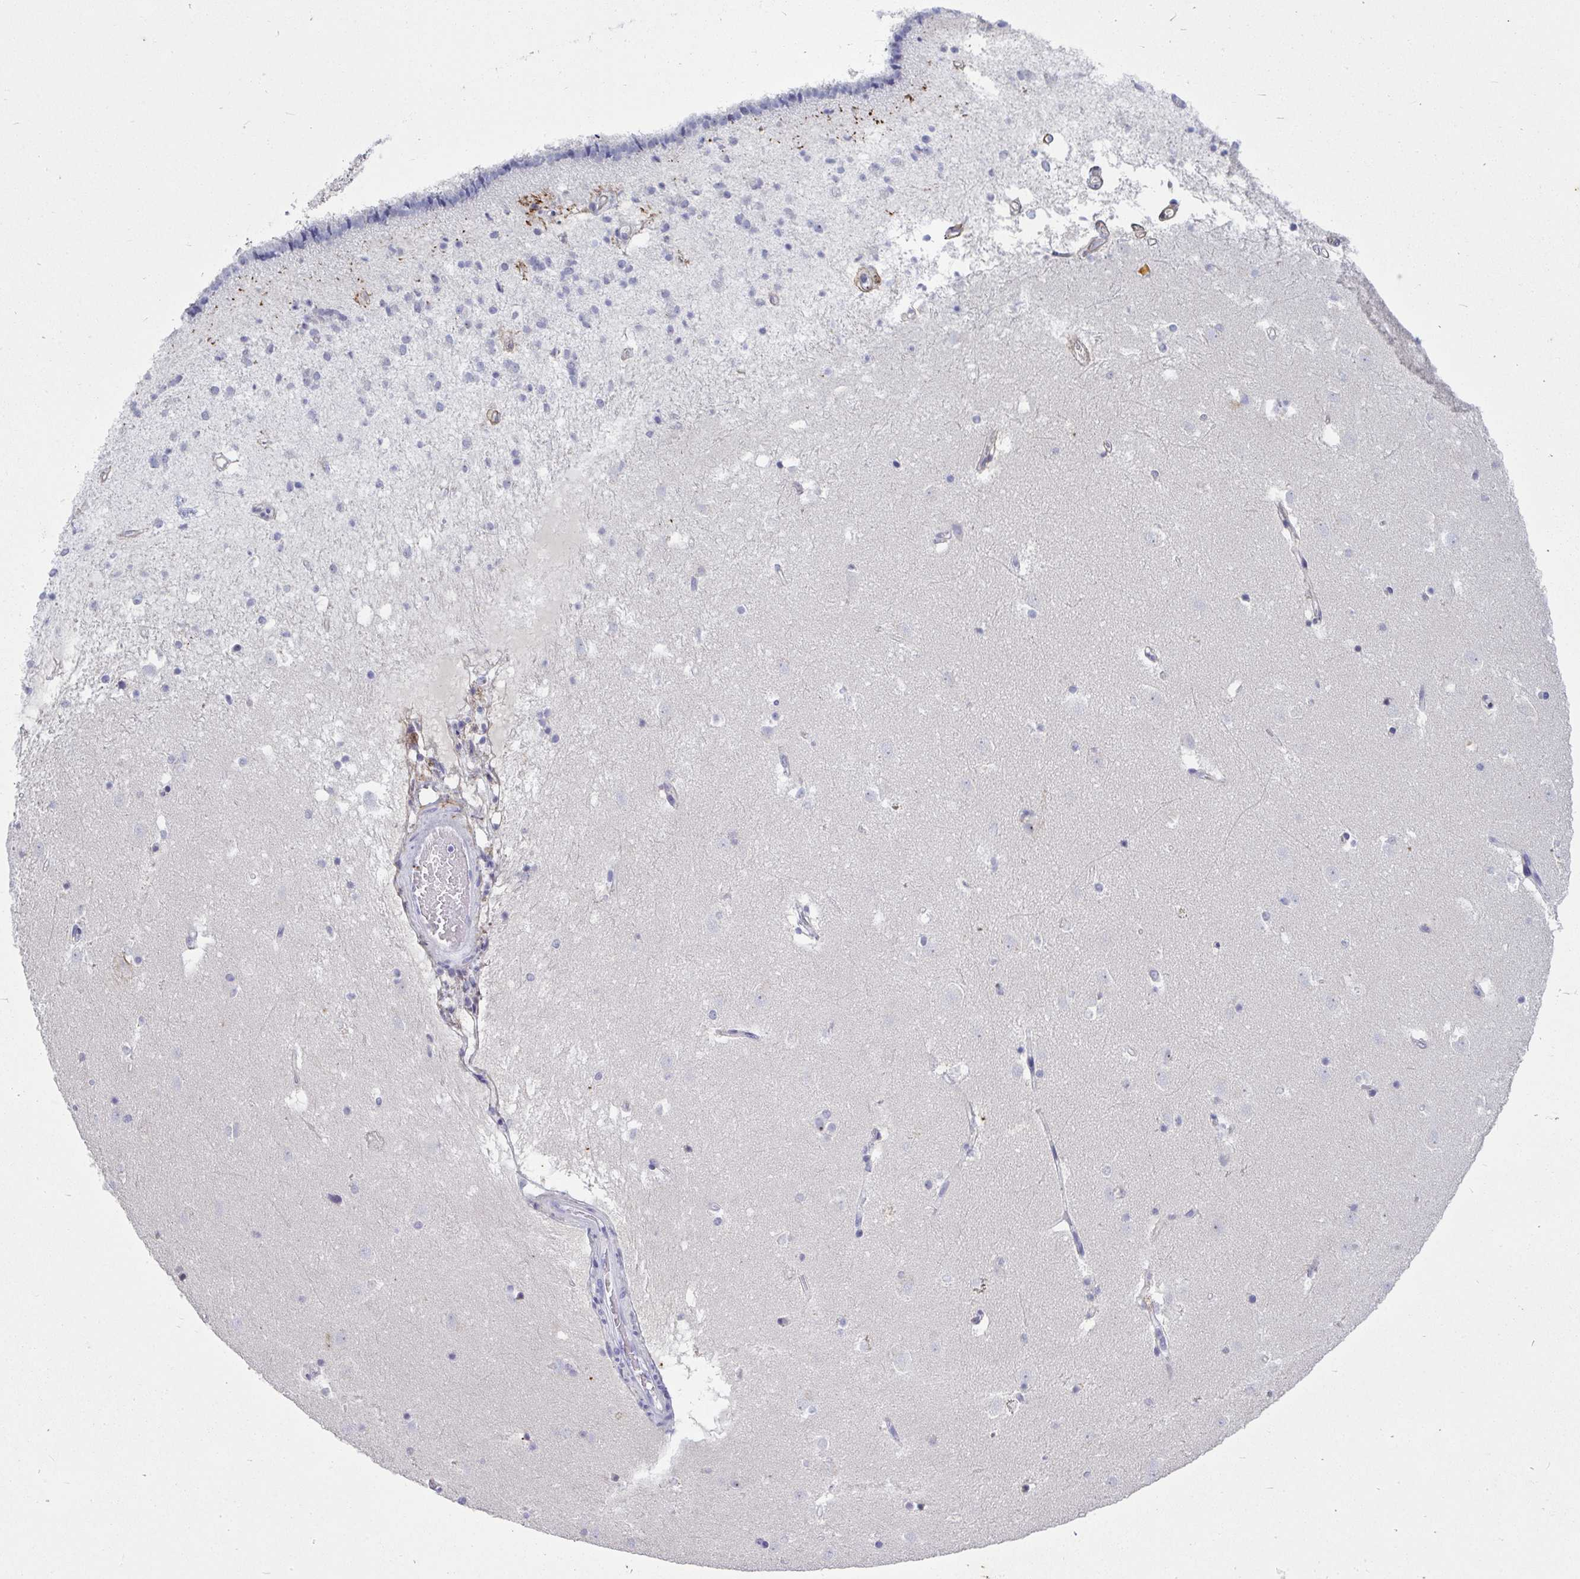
{"staining": {"intensity": "moderate", "quantity": "<25%", "location": "cytoplasmic/membranous"}, "tissue": "caudate", "cell_type": "Glial cells", "image_type": "normal", "snomed": [{"axis": "morphology", "description": "Normal tissue, NOS"}, {"axis": "topography", "description": "Lateral ventricle wall"}], "caption": "High-magnification brightfield microscopy of unremarkable caudate stained with DAB (3,3'-diaminobenzidine) (brown) and counterstained with hematoxylin (blue). glial cells exhibit moderate cytoplasmic/membranous expression is present in about<25% of cells. The staining was performed using DAB, with brown indicating positive protein expression. Nuclei are stained blue with hematoxylin.", "gene": "LHFPL6", "patient": {"sex": "male", "age": 37}}